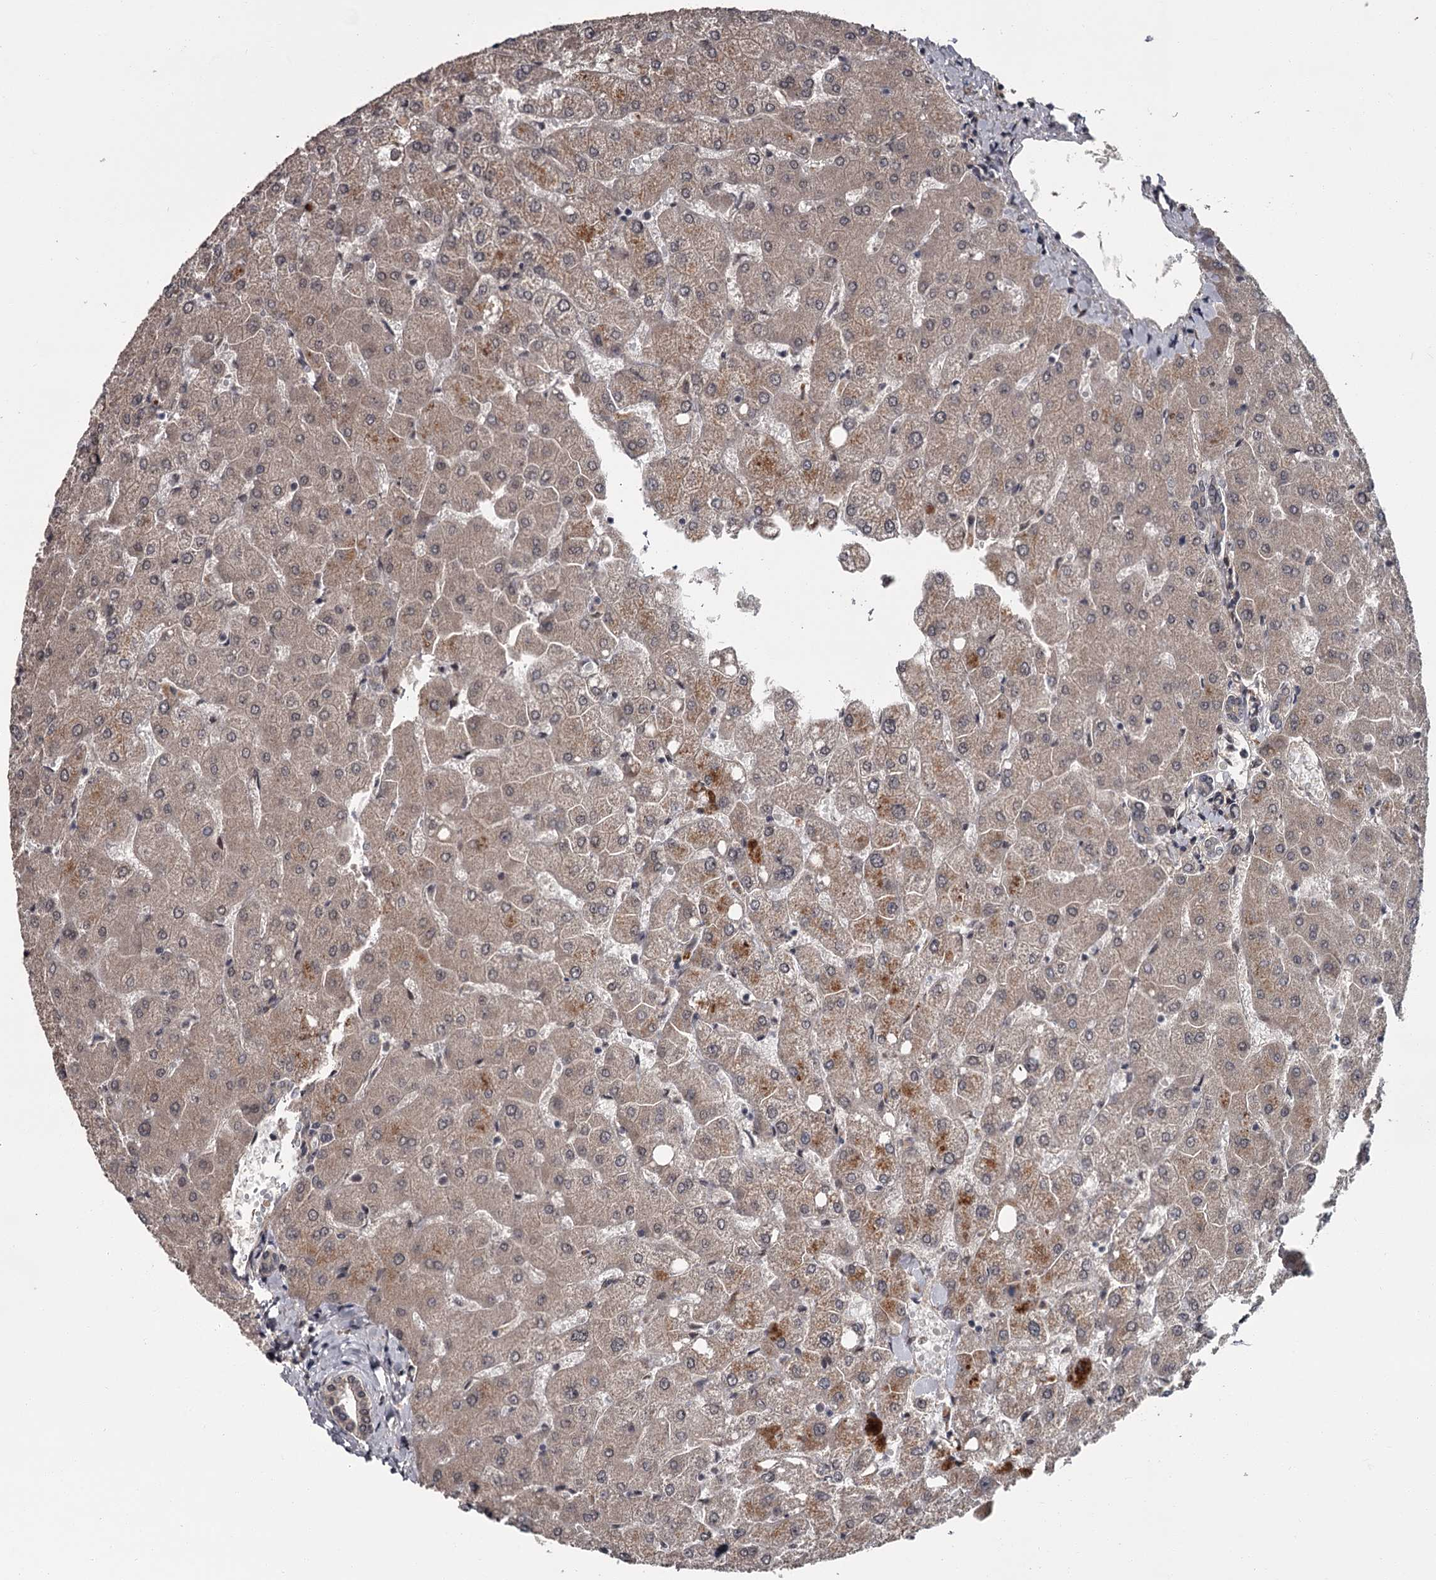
{"staining": {"intensity": "negative", "quantity": "none", "location": "none"}, "tissue": "liver", "cell_type": "Cholangiocytes", "image_type": "normal", "snomed": [{"axis": "morphology", "description": "Normal tissue, NOS"}, {"axis": "topography", "description": "Liver"}], "caption": "This is an immunohistochemistry photomicrograph of normal liver. There is no positivity in cholangiocytes.", "gene": "CDC42EP2", "patient": {"sex": "female", "age": 54}}